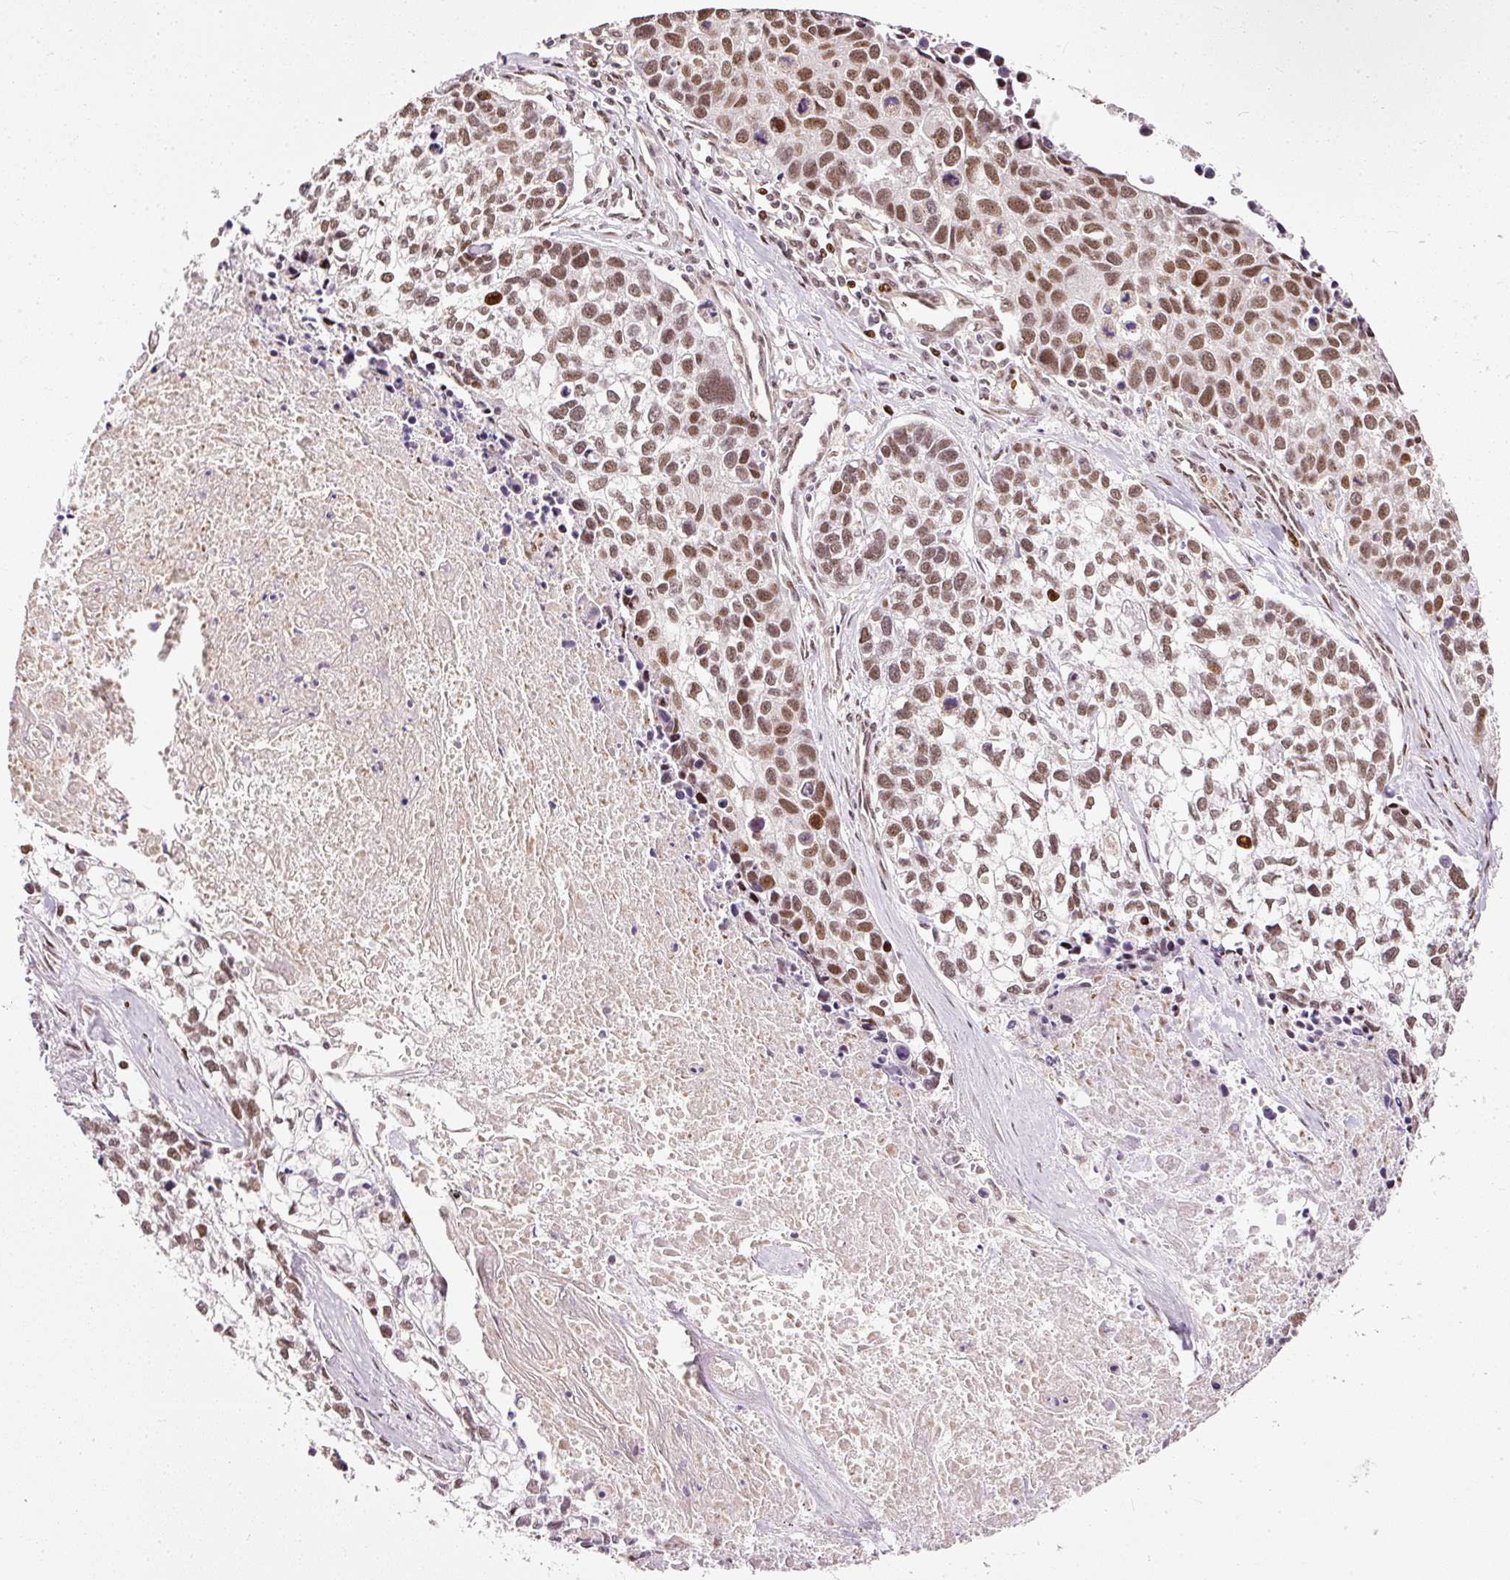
{"staining": {"intensity": "moderate", "quantity": ">75%", "location": "nuclear"}, "tissue": "lung cancer", "cell_type": "Tumor cells", "image_type": "cancer", "snomed": [{"axis": "morphology", "description": "Squamous cell carcinoma, NOS"}, {"axis": "topography", "description": "Lung"}], "caption": "Moderate nuclear protein staining is identified in about >75% of tumor cells in lung cancer (squamous cell carcinoma).", "gene": "ZNF778", "patient": {"sex": "male", "age": 74}}